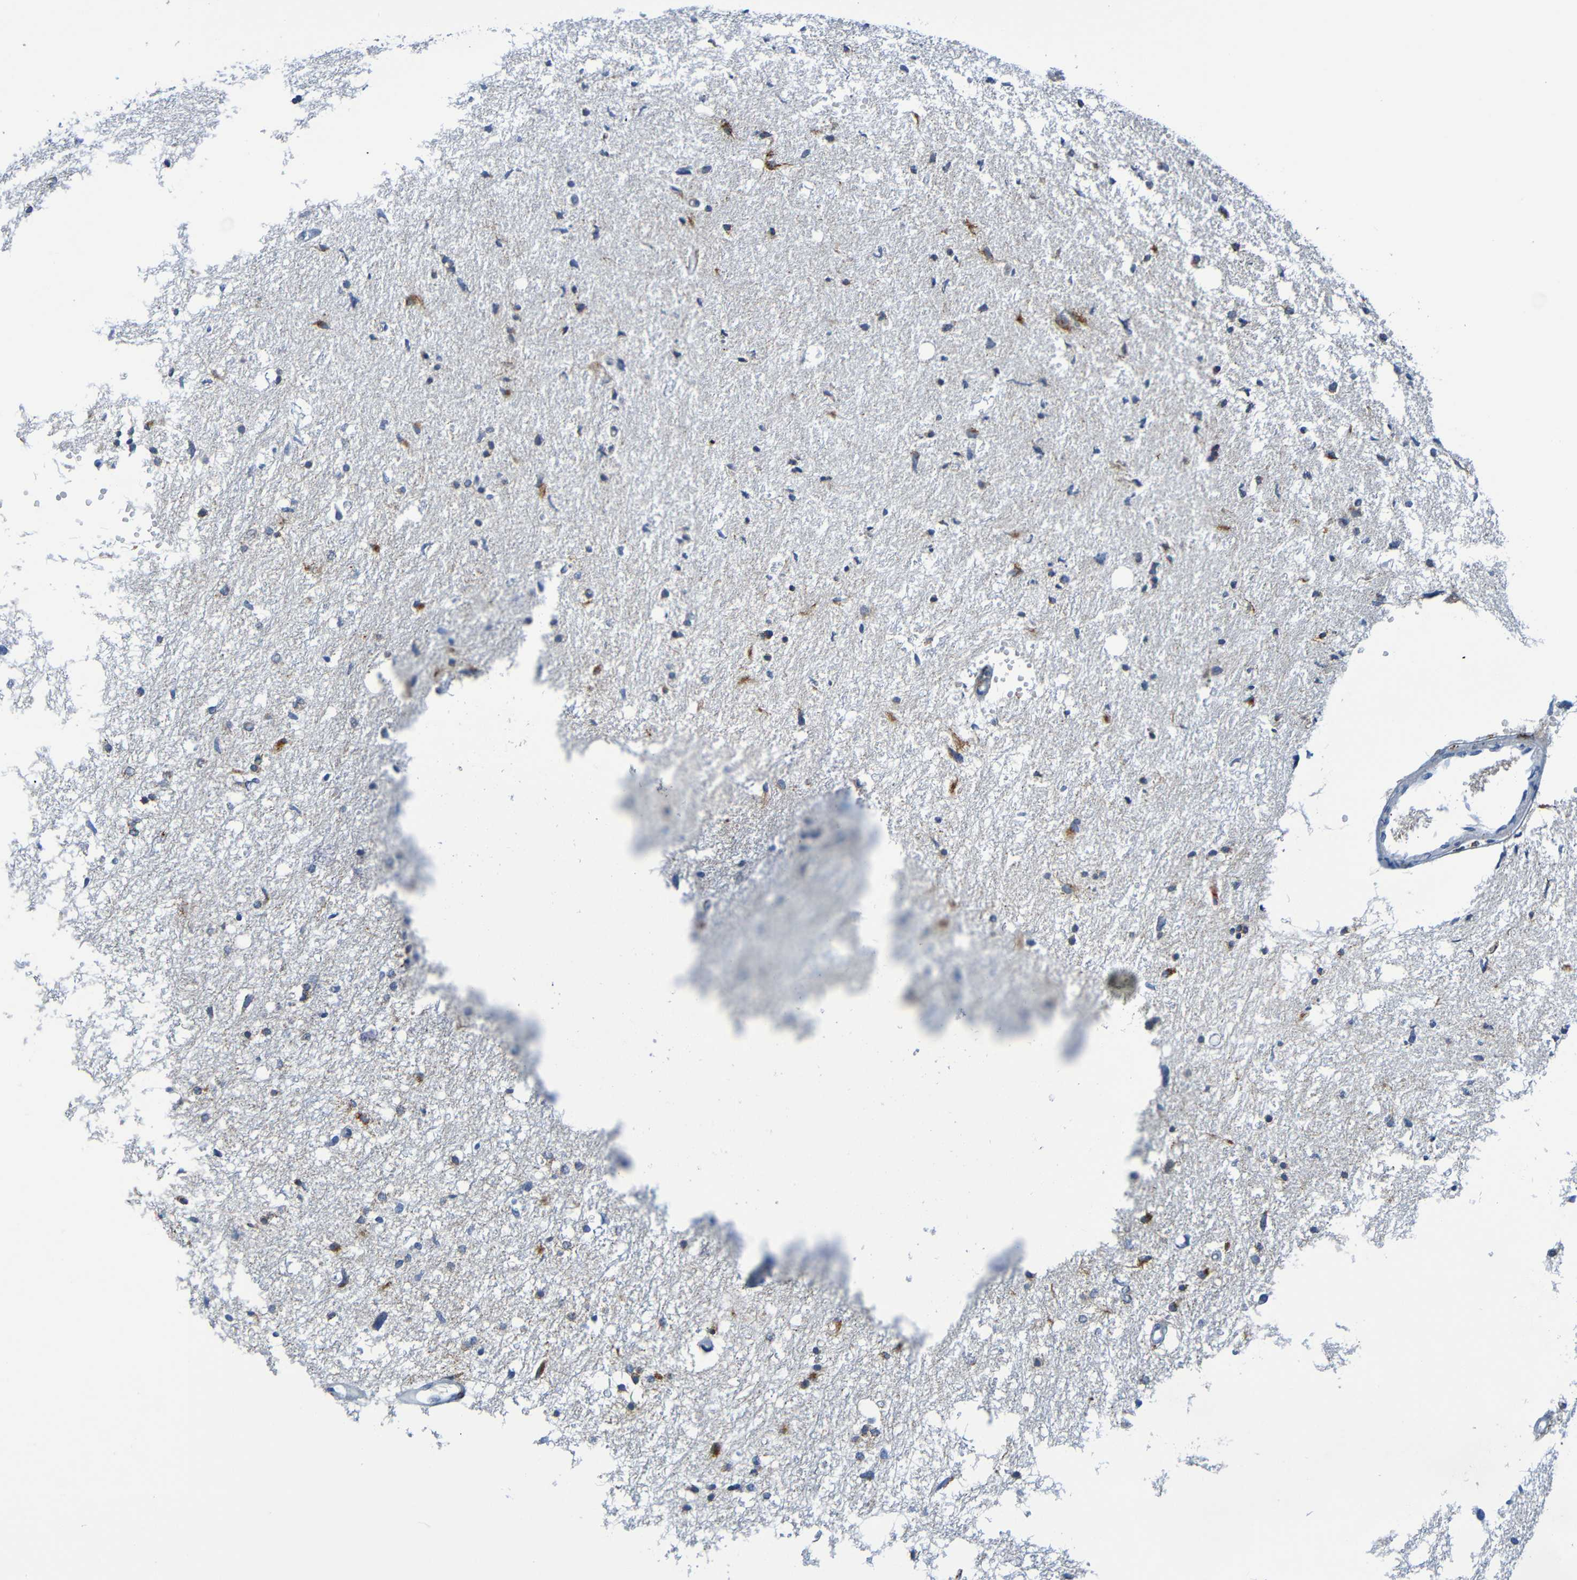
{"staining": {"intensity": "moderate", "quantity": "25%-75%", "location": "cytoplasmic/membranous"}, "tissue": "glioma", "cell_type": "Tumor cells", "image_type": "cancer", "snomed": [{"axis": "morphology", "description": "Glioma, malignant, High grade"}, {"axis": "topography", "description": "Brain"}], "caption": "This histopathology image reveals immunohistochemistry staining of glioma, with medium moderate cytoplasmic/membranous expression in approximately 25%-75% of tumor cells.", "gene": "IL10", "patient": {"sex": "female", "age": 59}}